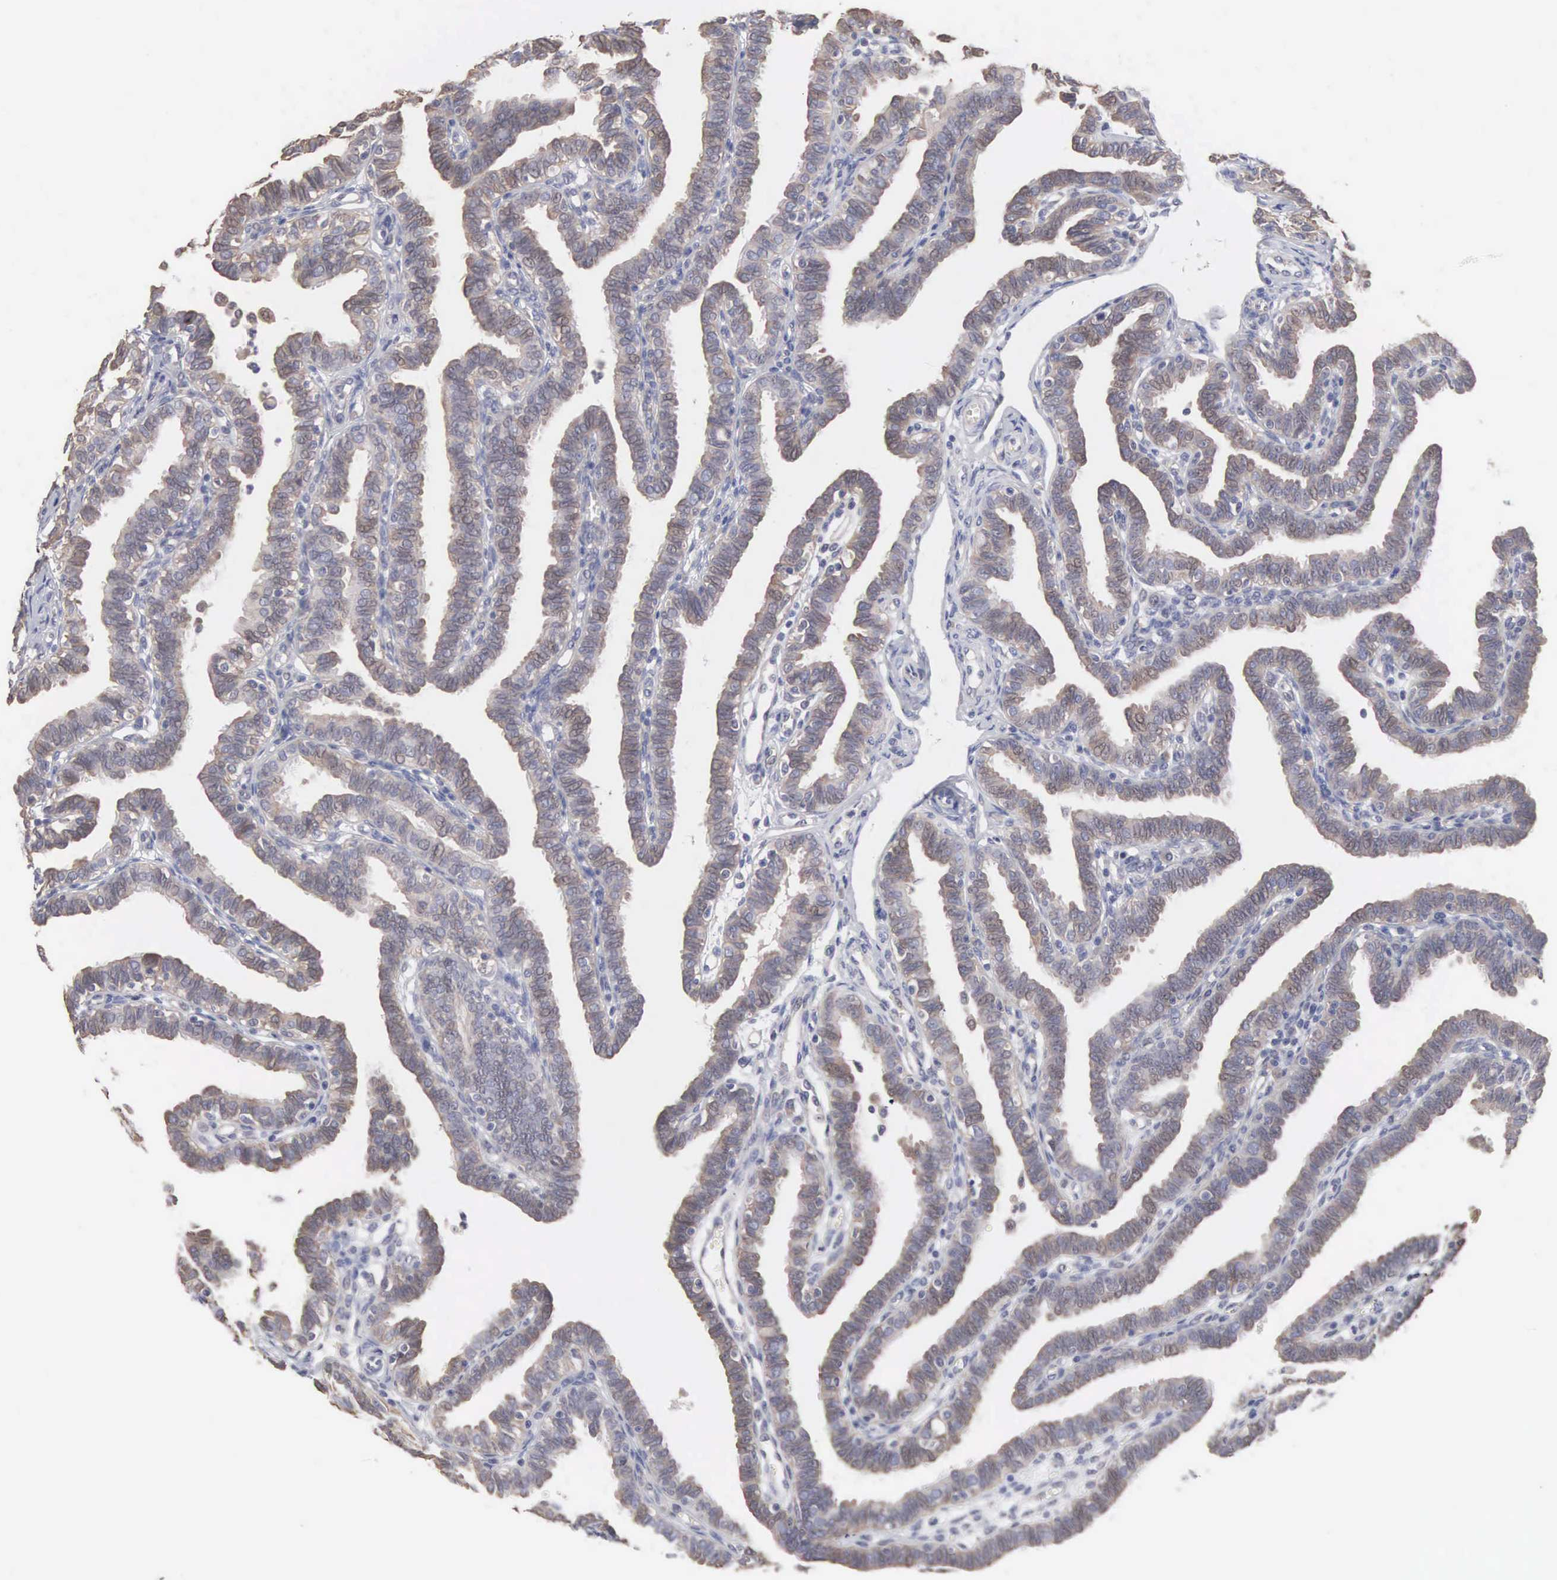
{"staining": {"intensity": "moderate", "quantity": ">75%", "location": "cytoplasmic/membranous"}, "tissue": "fallopian tube", "cell_type": "Glandular cells", "image_type": "normal", "snomed": [{"axis": "morphology", "description": "Normal tissue, NOS"}, {"axis": "topography", "description": "Fallopian tube"}], "caption": "IHC micrograph of normal human fallopian tube stained for a protein (brown), which reveals medium levels of moderate cytoplasmic/membranous expression in approximately >75% of glandular cells.", "gene": "INF2", "patient": {"sex": "female", "age": 41}}